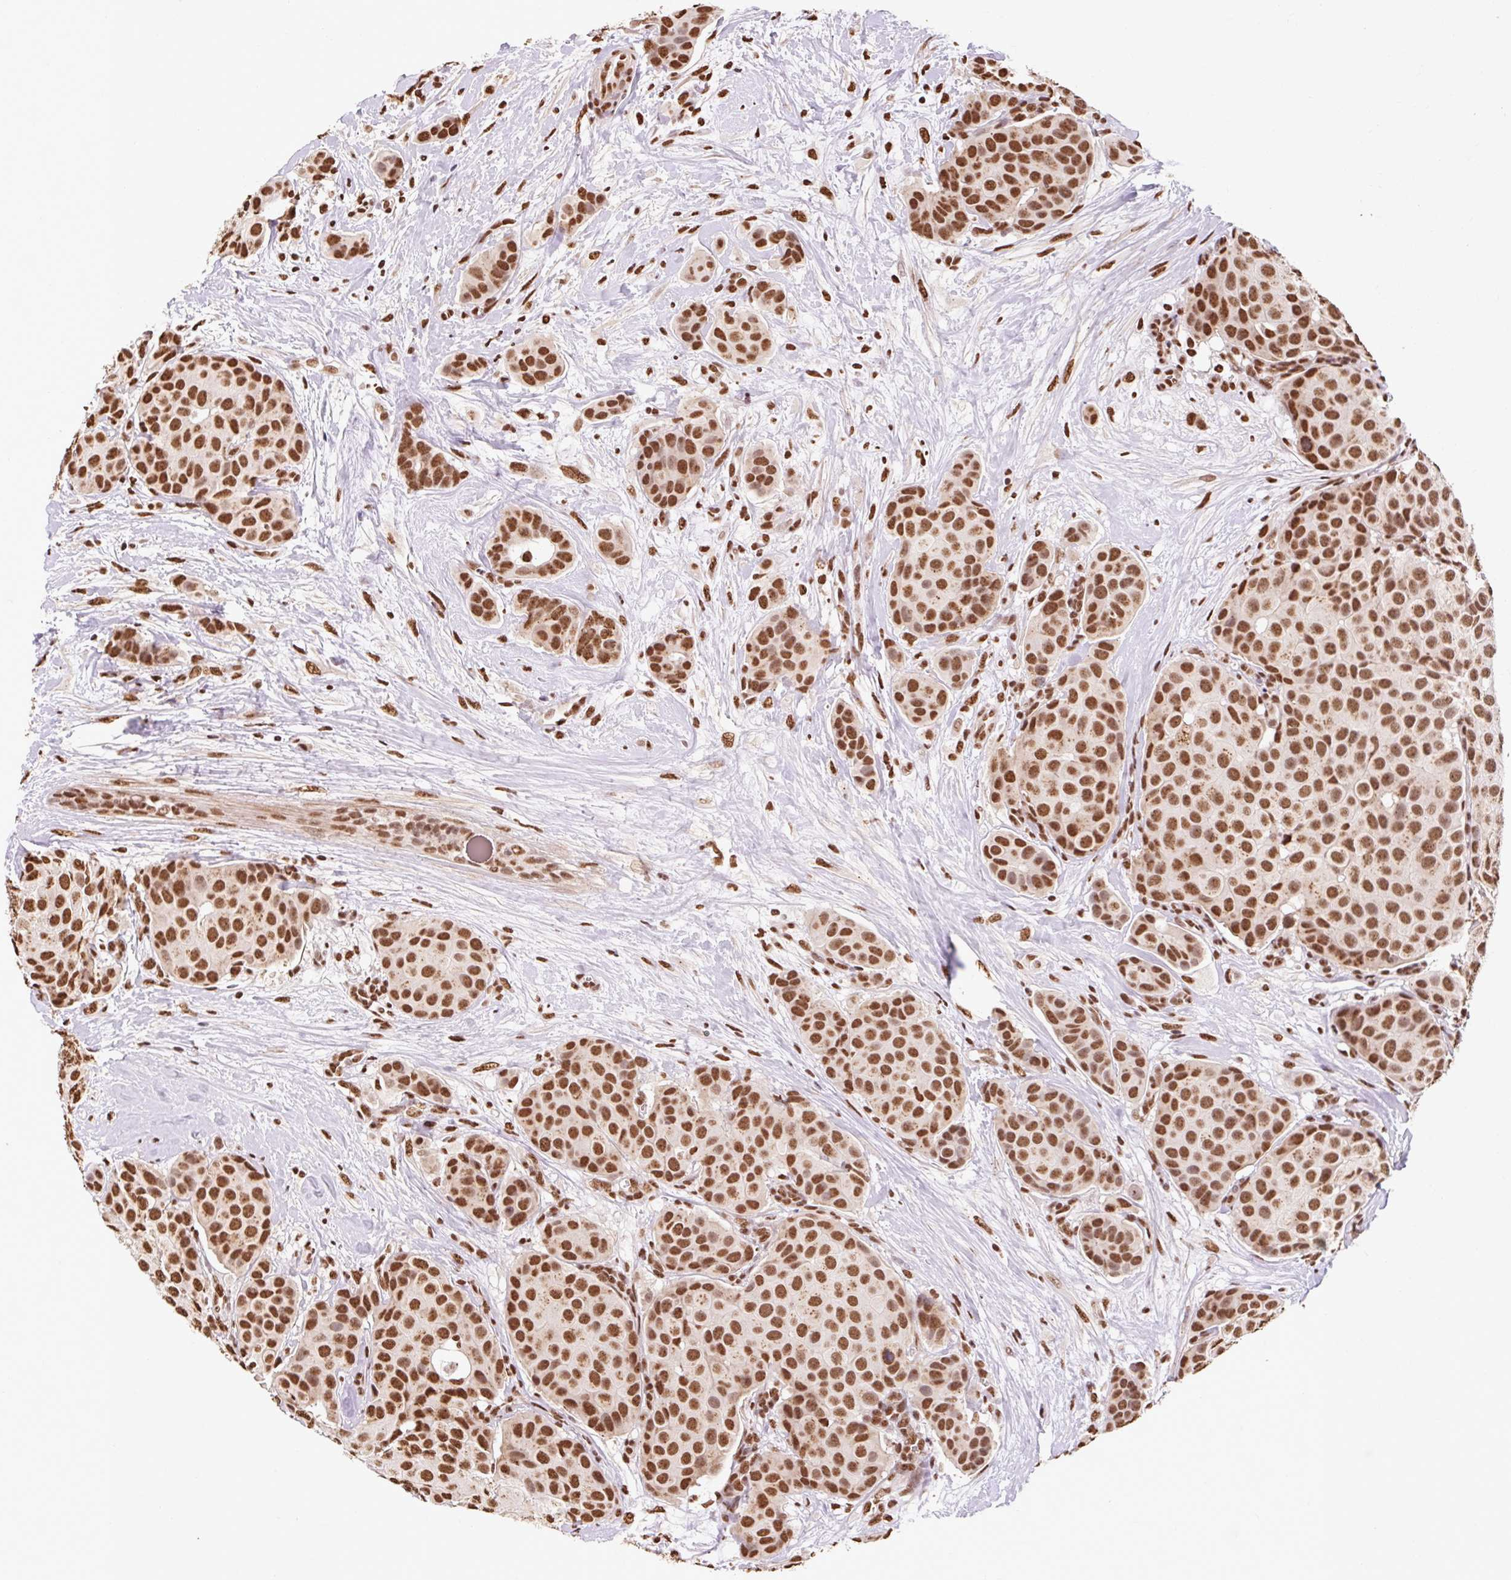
{"staining": {"intensity": "strong", "quantity": ">75%", "location": "nuclear"}, "tissue": "breast cancer", "cell_type": "Tumor cells", "image_type": "cancer", "snomed": [{"axis": "morphology", "description": "Duct carcinoma"}, {"axis": "topography", "description": "Breast"}], "caption": "High-power microscopy captured an immunohistochemistry histopathology image of breast infiltrating ductal carcinoma, revealing strong nuclear staining in about >75% of tumor cells.", "gene": "BICRA", "patient": {"sex": "female", "age": 70}}